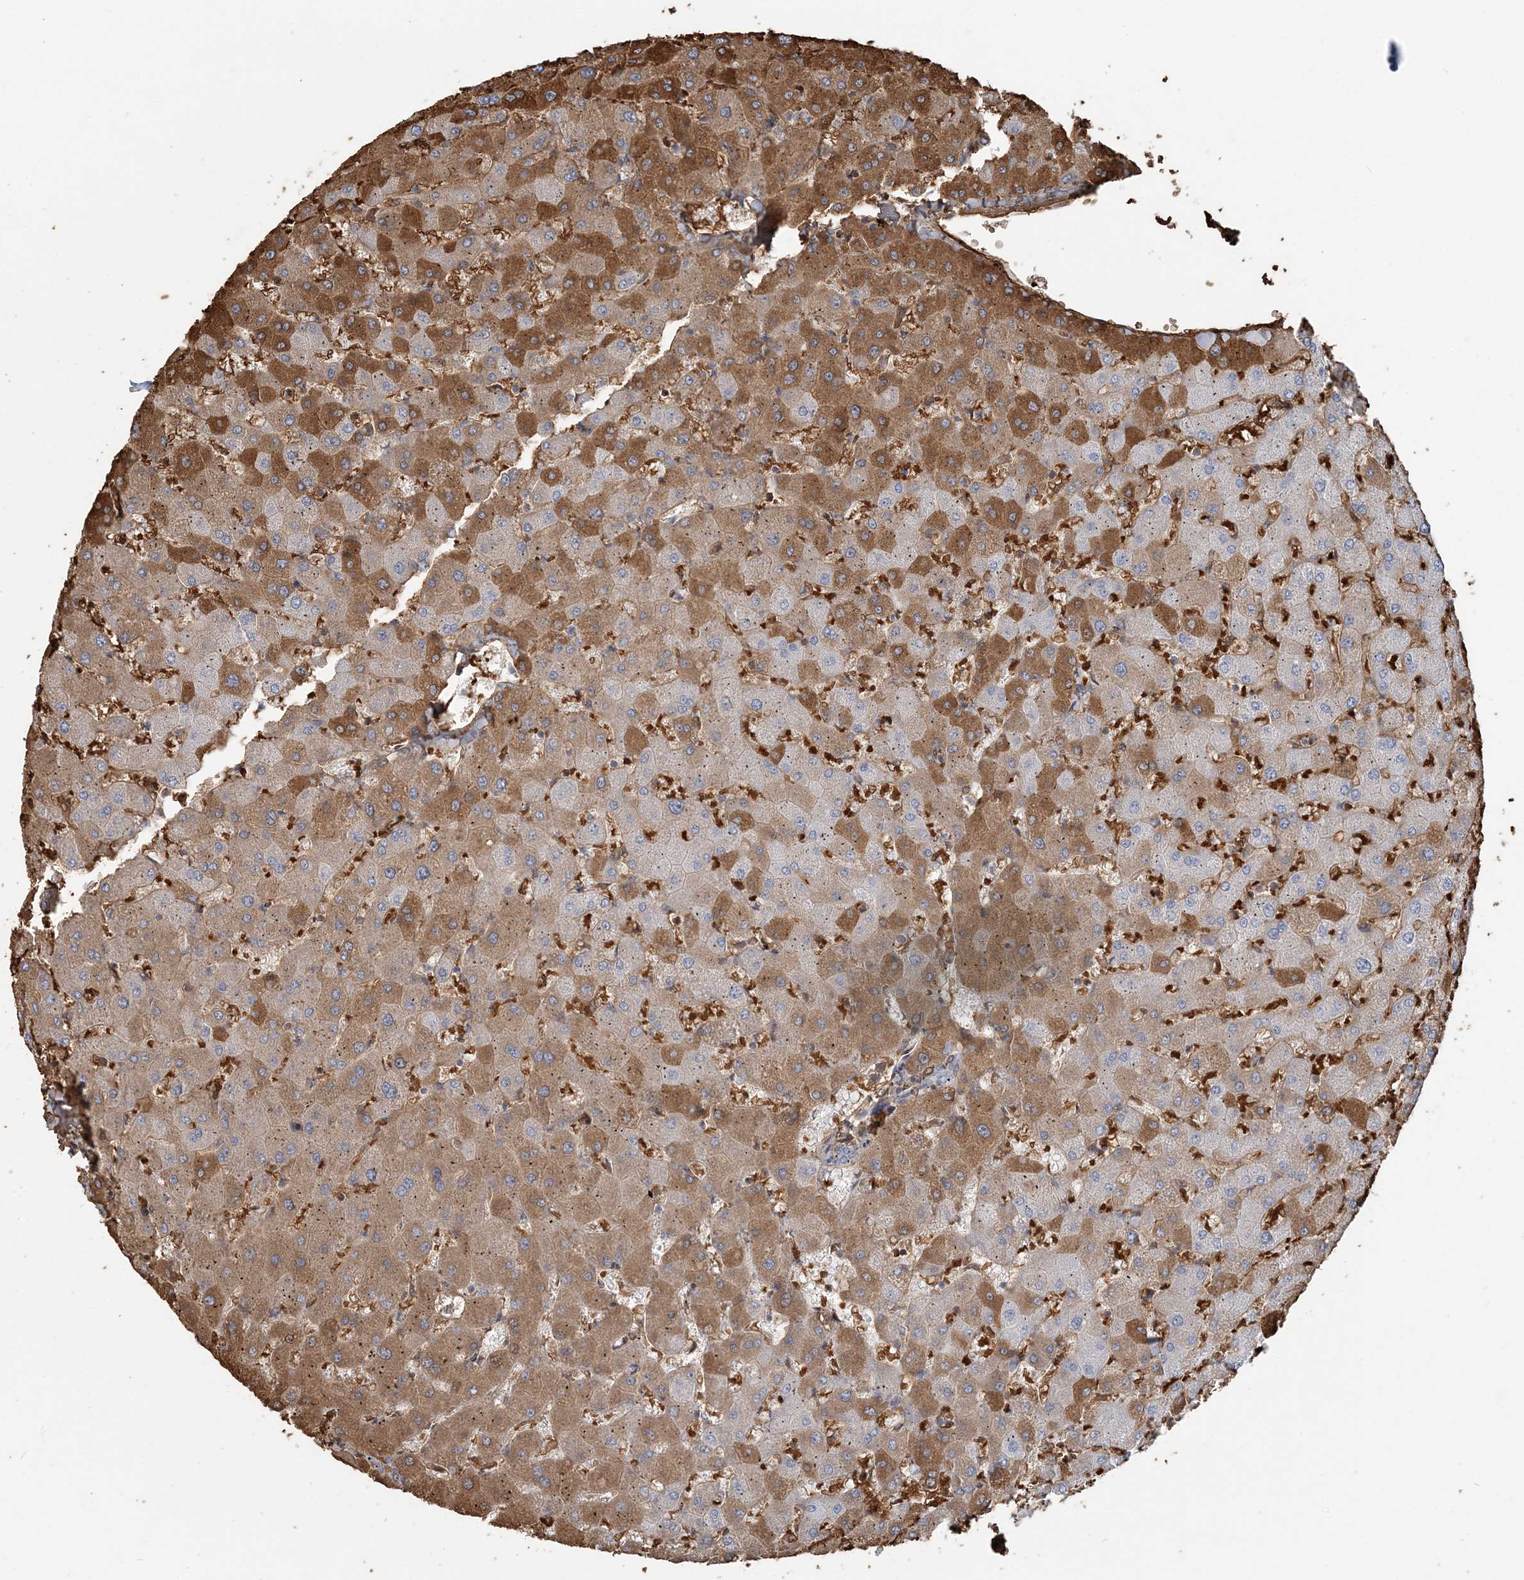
{"staining": {"intensity": "weak", "quantity": ">75%", "location": "cytoplasmic/membranous"}, "tissue": "liver", "cell_type": "Cholangiocytes", "image_type": "normal", "snomed": [{"axis": "morphology", "description": "Normal tissue, NOS"}, {"axis": "topography", "description": "Liver"}], "caption": "Weak cytoplasmic/membranous protein expression is identified in approximately >75% of cholangiocytes in liver. The staining is performed using DAB brown chromogen to label protein expression. The nuclei are counter-stained blue using hematoxylin.", "gene": "HBD", "patient": {"sex": "female", "age": 63}}